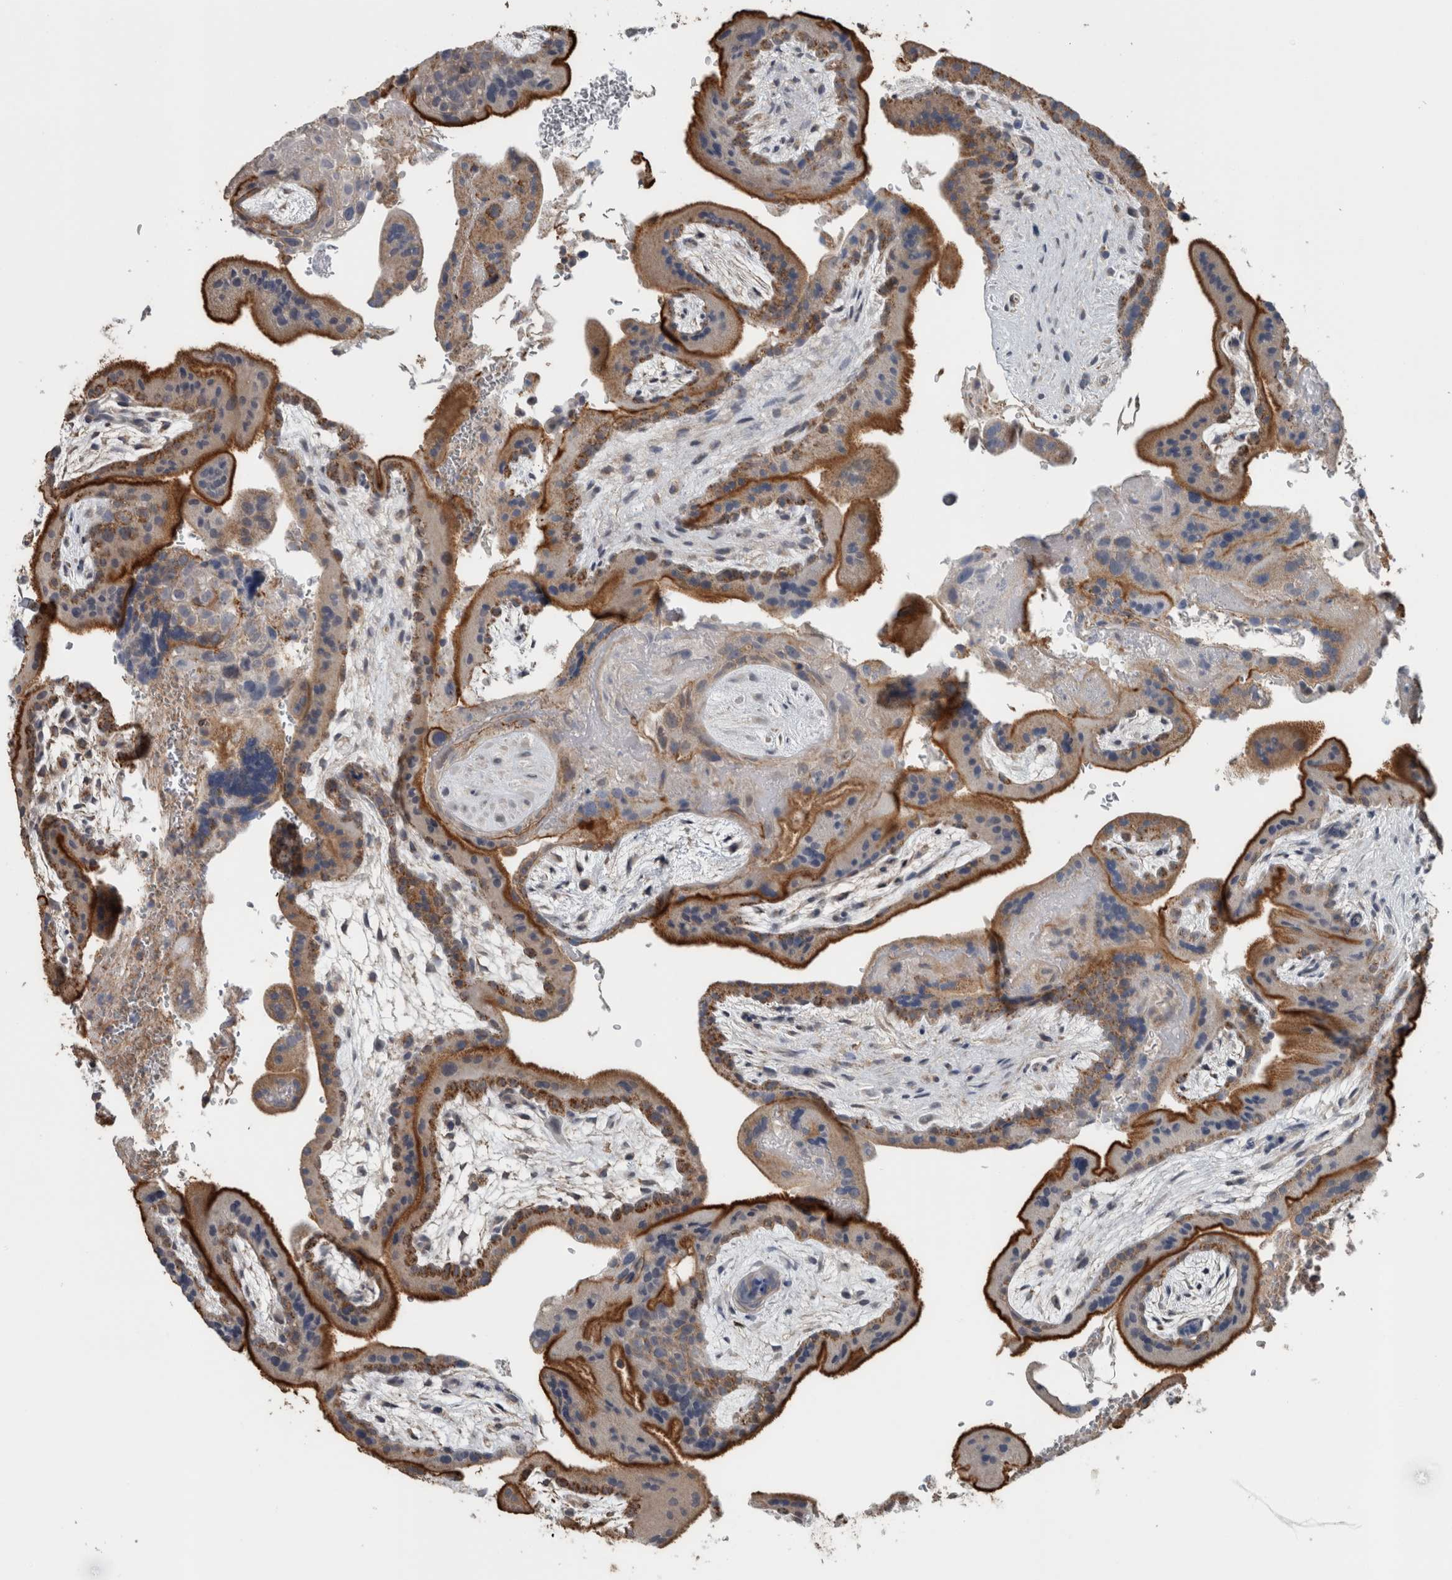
{"staining": {"intensity": "moderate", "quantity": "25%-75%", "location": "cytoplasmic/membranous"}, "tissue": "placenta", "cell_type": "Decidual cells", "image_type": "normal", "snomed": [{"axis": "morphology", "description": "Normal tissue, NOS"}, {"axis": "topography", "description": "Placenta"}], "caption": "A brown stain highlights moderate cytoplasmic/membranous staining of a protein in decidual cells of unremarkable human placenta.", "gene": "ACSF2", "patient": {"sex": "female", "age": 35}}